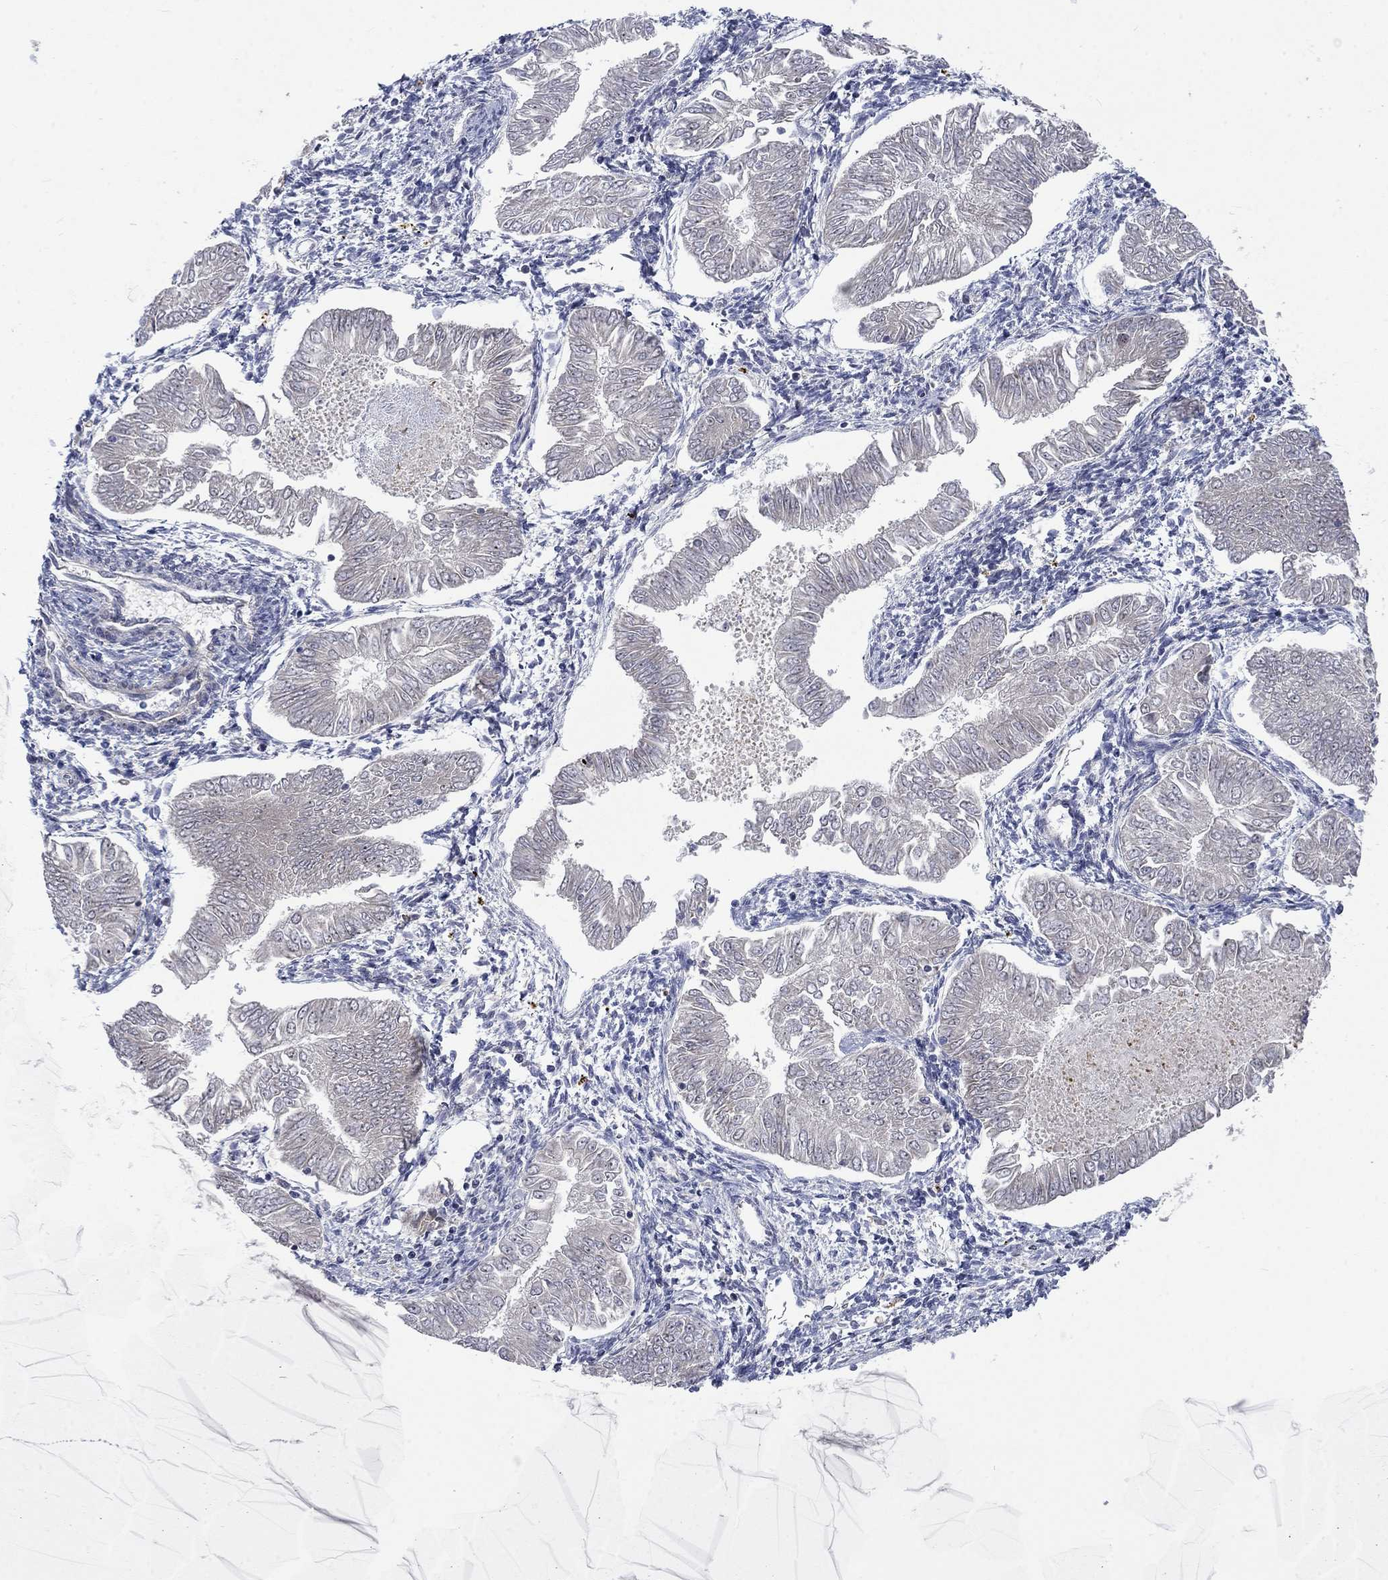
{"staining": {"intensity": "negative", "quantity": "none", "location": "none"}, "tissue": "endometrial cancer", "cell_type": "Tumor cells", "image_type": "cancer", "snomed": [{"axis": "morphology", "description": "Adenocarcinoma, NOS"}, {"axis": "topography", "description": "Endometrium"}], "caption": "Histopathology image shows no protein staining in tumor cells of endometrial cancer tissue. The staining was performed using DAB (3,3'-diaminobenzidine) to visualize the protein expression in brown, while the nuclei were stained in blue with hematoxylin (Magnification: 20x).", "gene": "NDUFC1", "patient": {"sex": "female", "age": 53}}